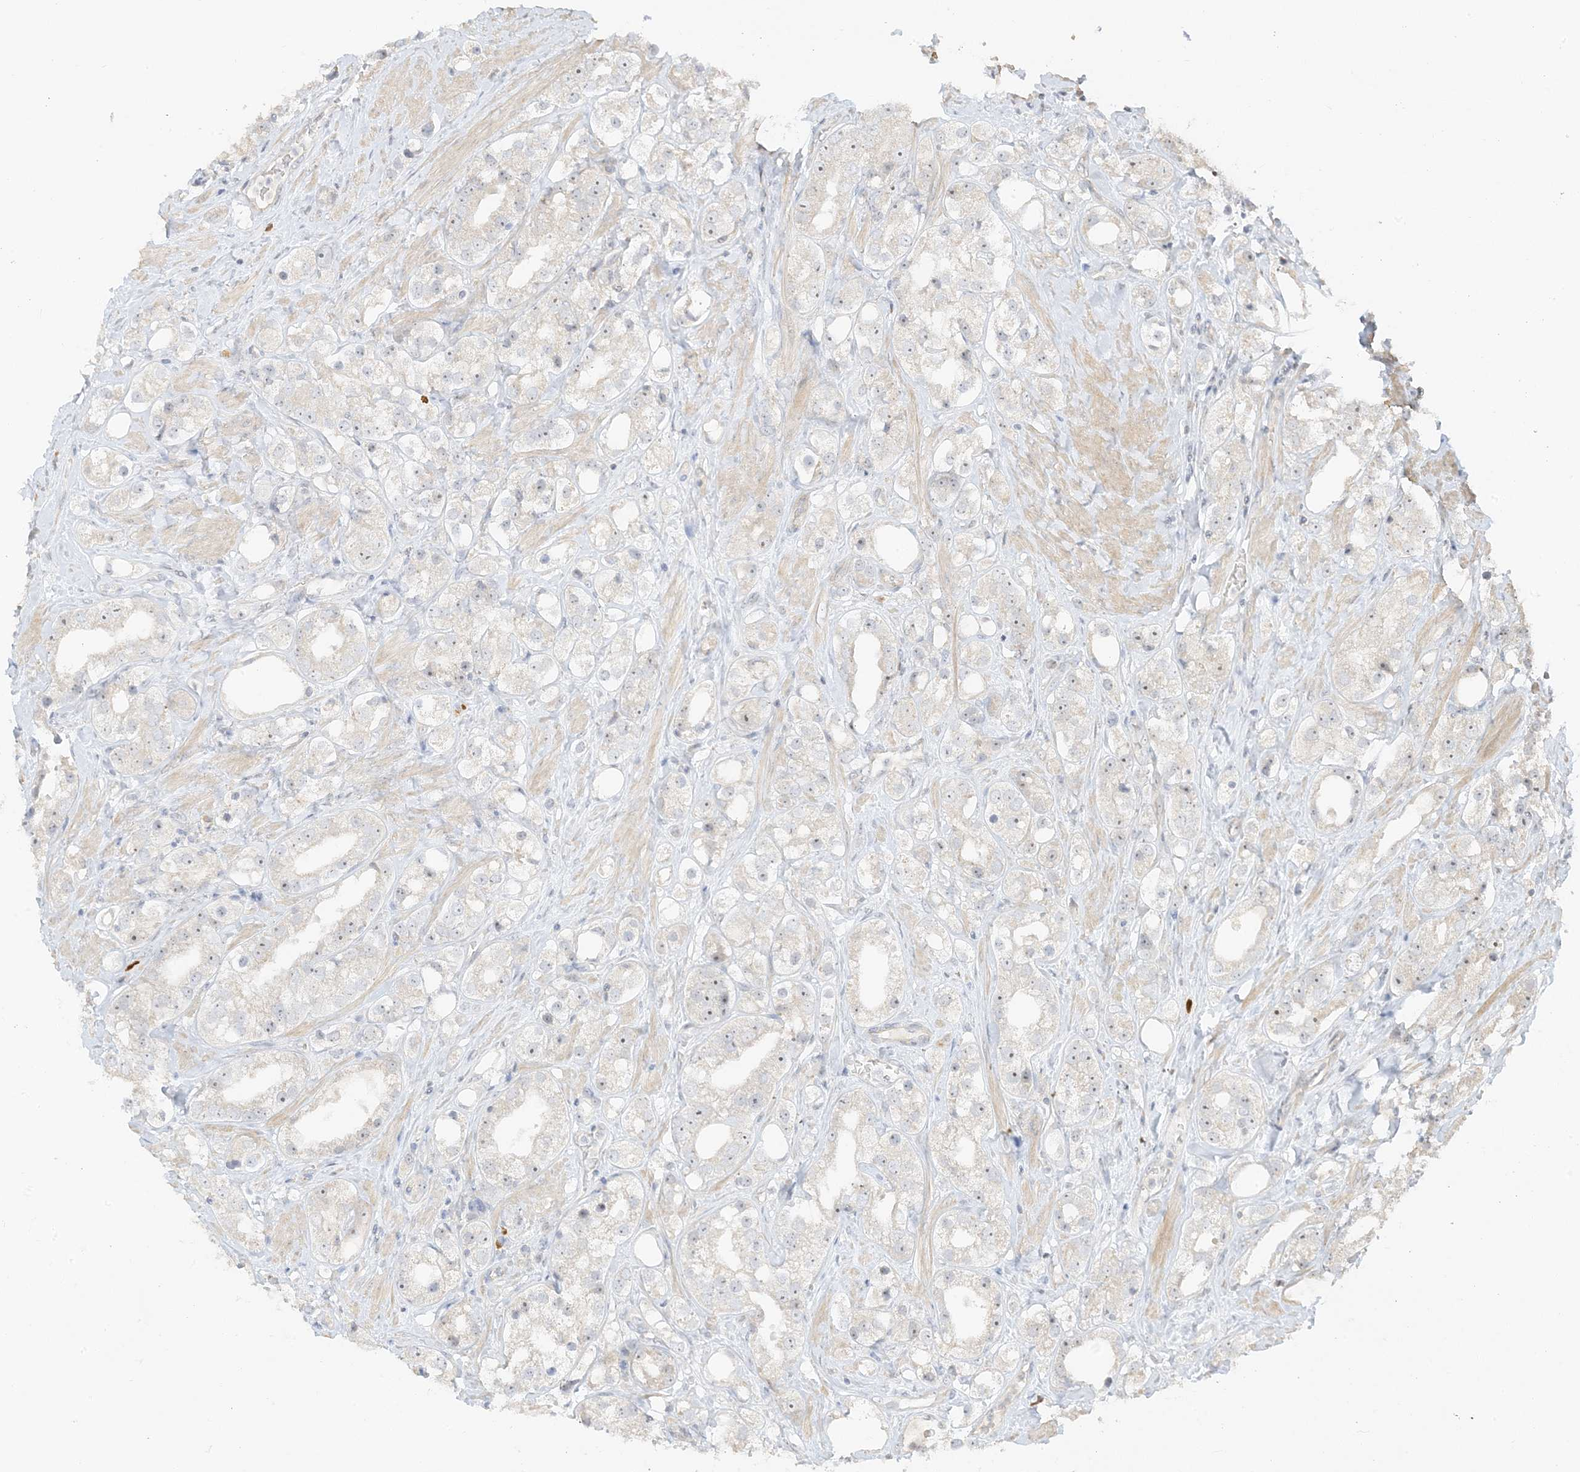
{"staining": {"intensity": "weak", "quantity": "25%-75%", "location": "cytoplasmic/membranous,nuclear"}, "tissue": "prostate cancer", "cell_type": "Tumor cells", "image_type": "cancer", "snomed": [{"axis": "morphology", "description": "Adenocarcinoma, NOS"}, {"axis": "topography", "description": "Prostate"}], "caption": "This is a micrograph of immunohistochemistry (IHC) staining of adenocarcinoma (prostate), which shows weak staining in the cytoplasmic/membranous and nuclear of tumor cells.", "gene": "ETAA1", "patient": {"sex": "male", "age": 79}}